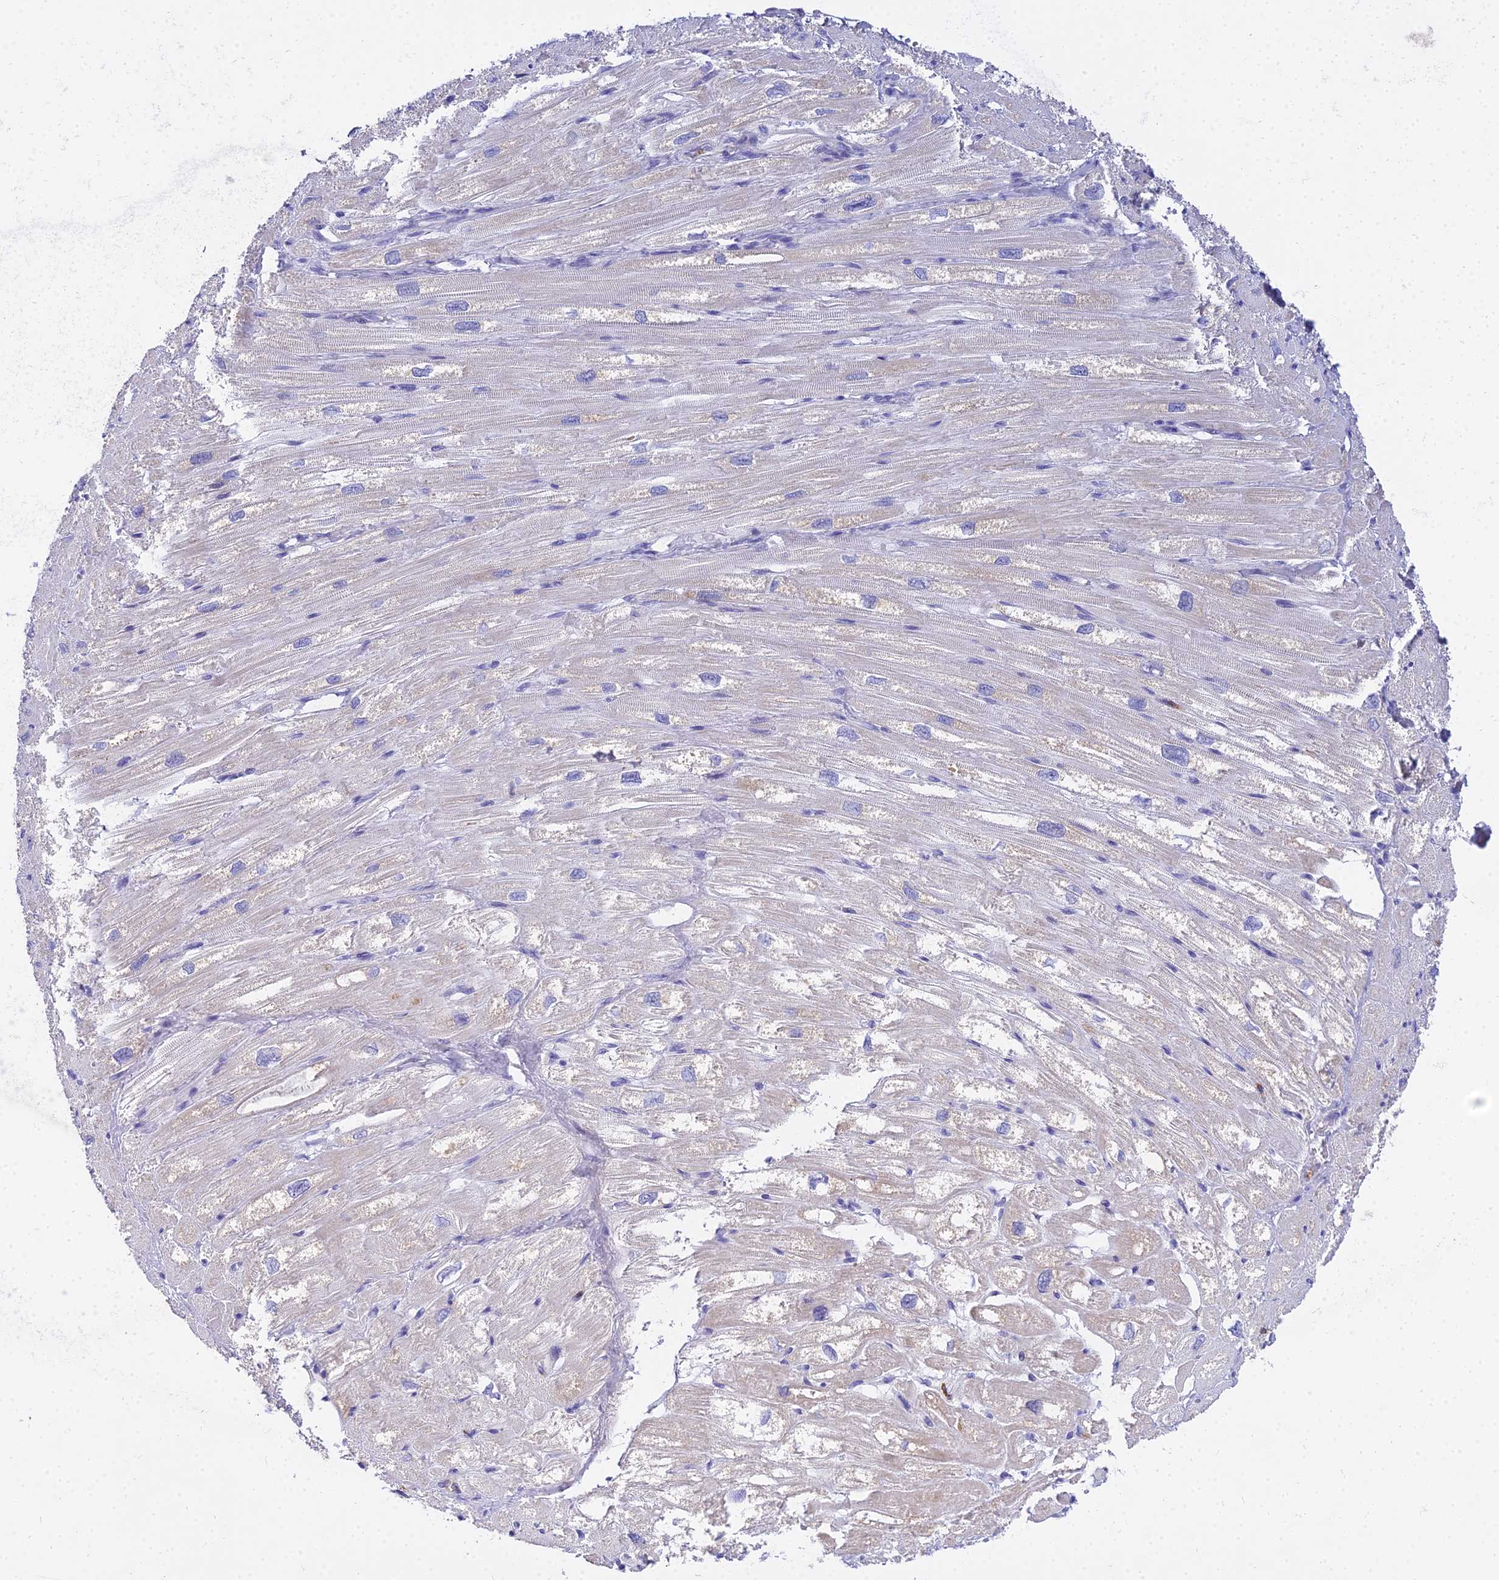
{"staining": {"intensity": "moderate", "quantity": "<25%", "location": "cytoplasmic/membranous"}, "tissue": "heart muscle", "cell_type": "Cardiomyocytes", "image_type": "normal", "snomed": [{"axis": "morphology", "description": "Normal tissue, NOS"}, {"axis": "topography", "description": "Heart"}], "caption": "Unremarkable heart muscle exhibits moderate cytoplasmic/membranous expression in about <25% of cardiomyocytes.", "gene": "VWC2L", "patient": {"sex": "male", "age": 50}}